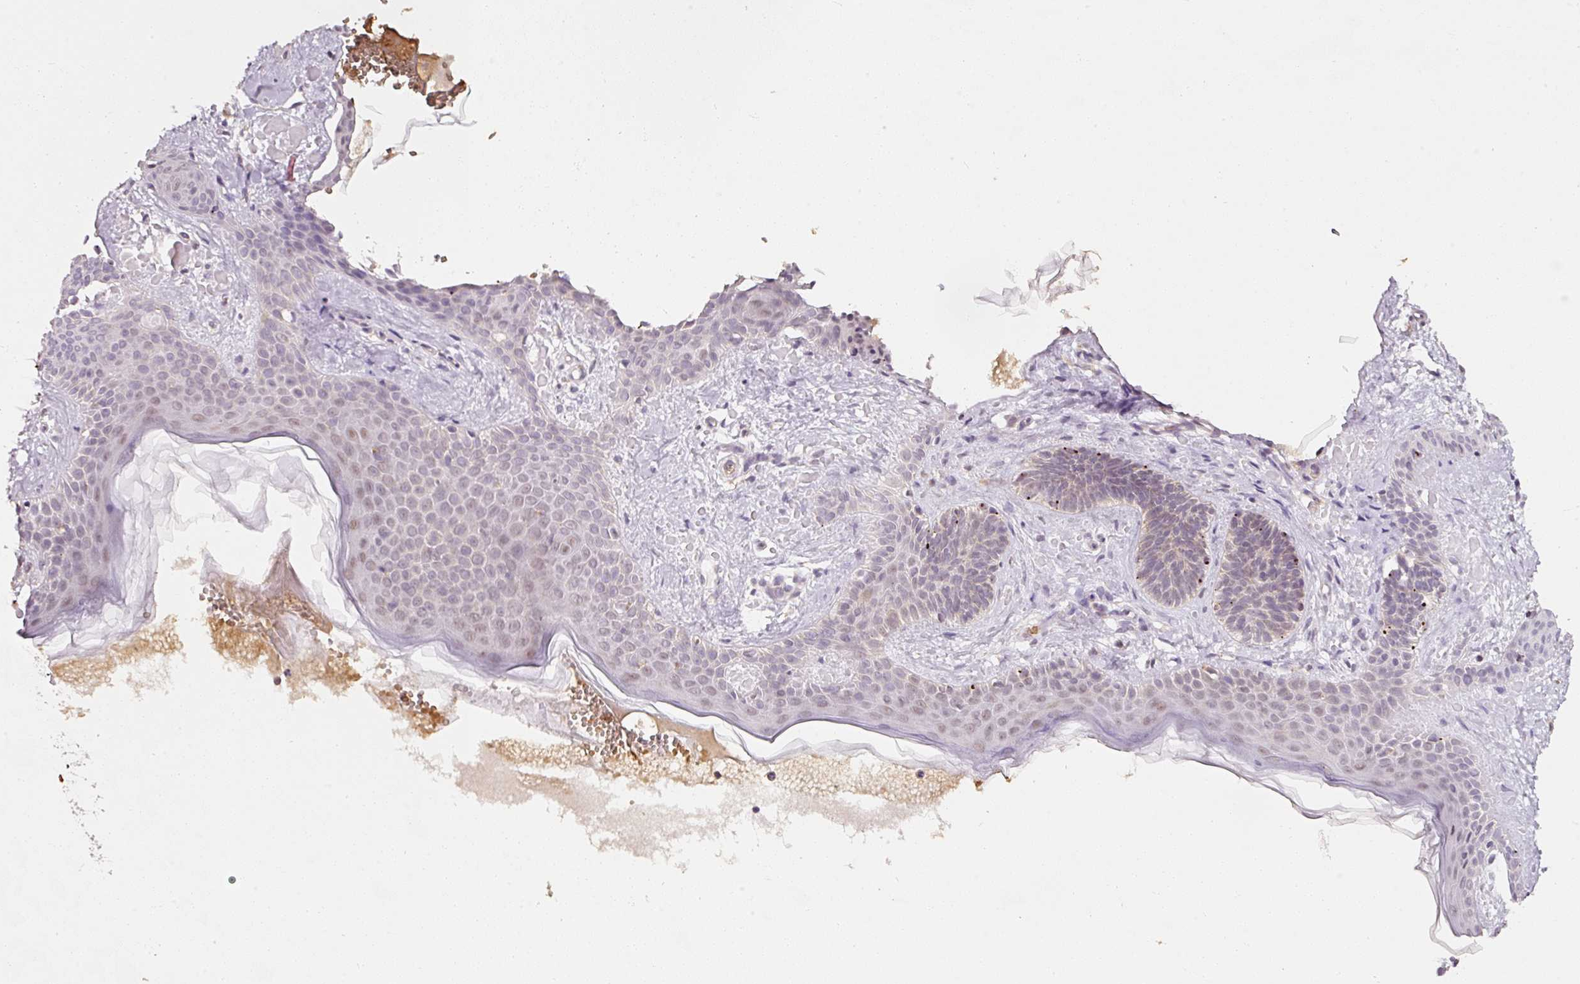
{"staining": {"intensity": "negative", "quantity": "none", "location": "none"}, "tissue": "skin cancer", "cell_type": "Tumor cells", "image_type": "cancer", "snomed": [{"axis": "morphology", "description": "Basal cell carcinoma"}, {"axis": "topography", "description": "Skin"}], "caption": "The immunohistochemistry (IHC) histopathology image has no significant positivity in tumor cells of skin cancer (basal cell carcinoma) tissue.", "gene": "ZNF460", "patient": {"sex": "male", "age": 78}}